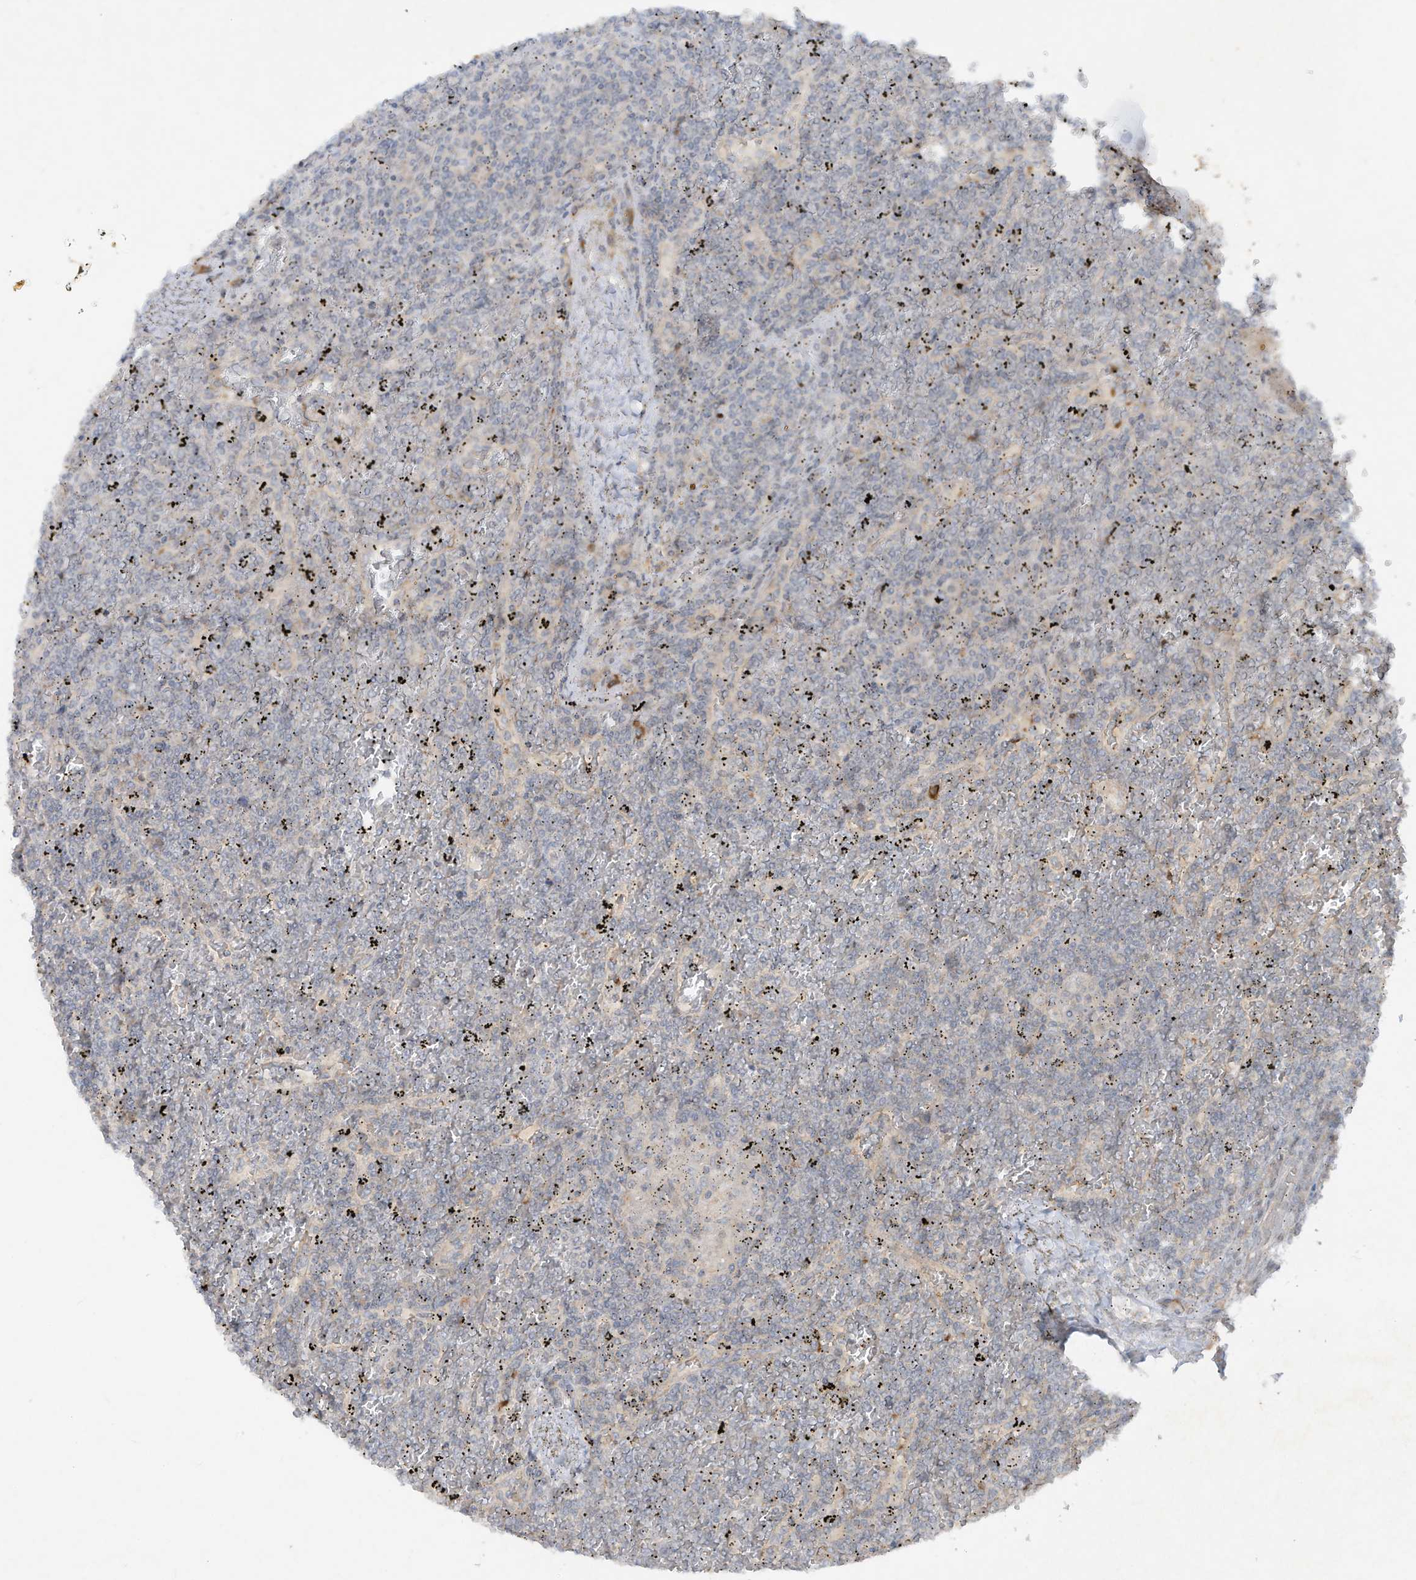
{"staining": {"intensity": "negative", "quantity": "none", "location": "none"}, "tissue": "lymphoma", "cell_type": "Tumor cells", "image_type": "cancer", "snomed": [{"axis": "morphology", "description": "Malignant lymphoma, non-Hodgkin's type, Low grade"}, {"axis": "topography", "description": "Spleen"}], "caption": "Lymphoma was stained to show a protein in brown. There is no significant positivity in tumor cells.", "gene": "FETUB", "patient": {"sex": "female", "age": 19}}